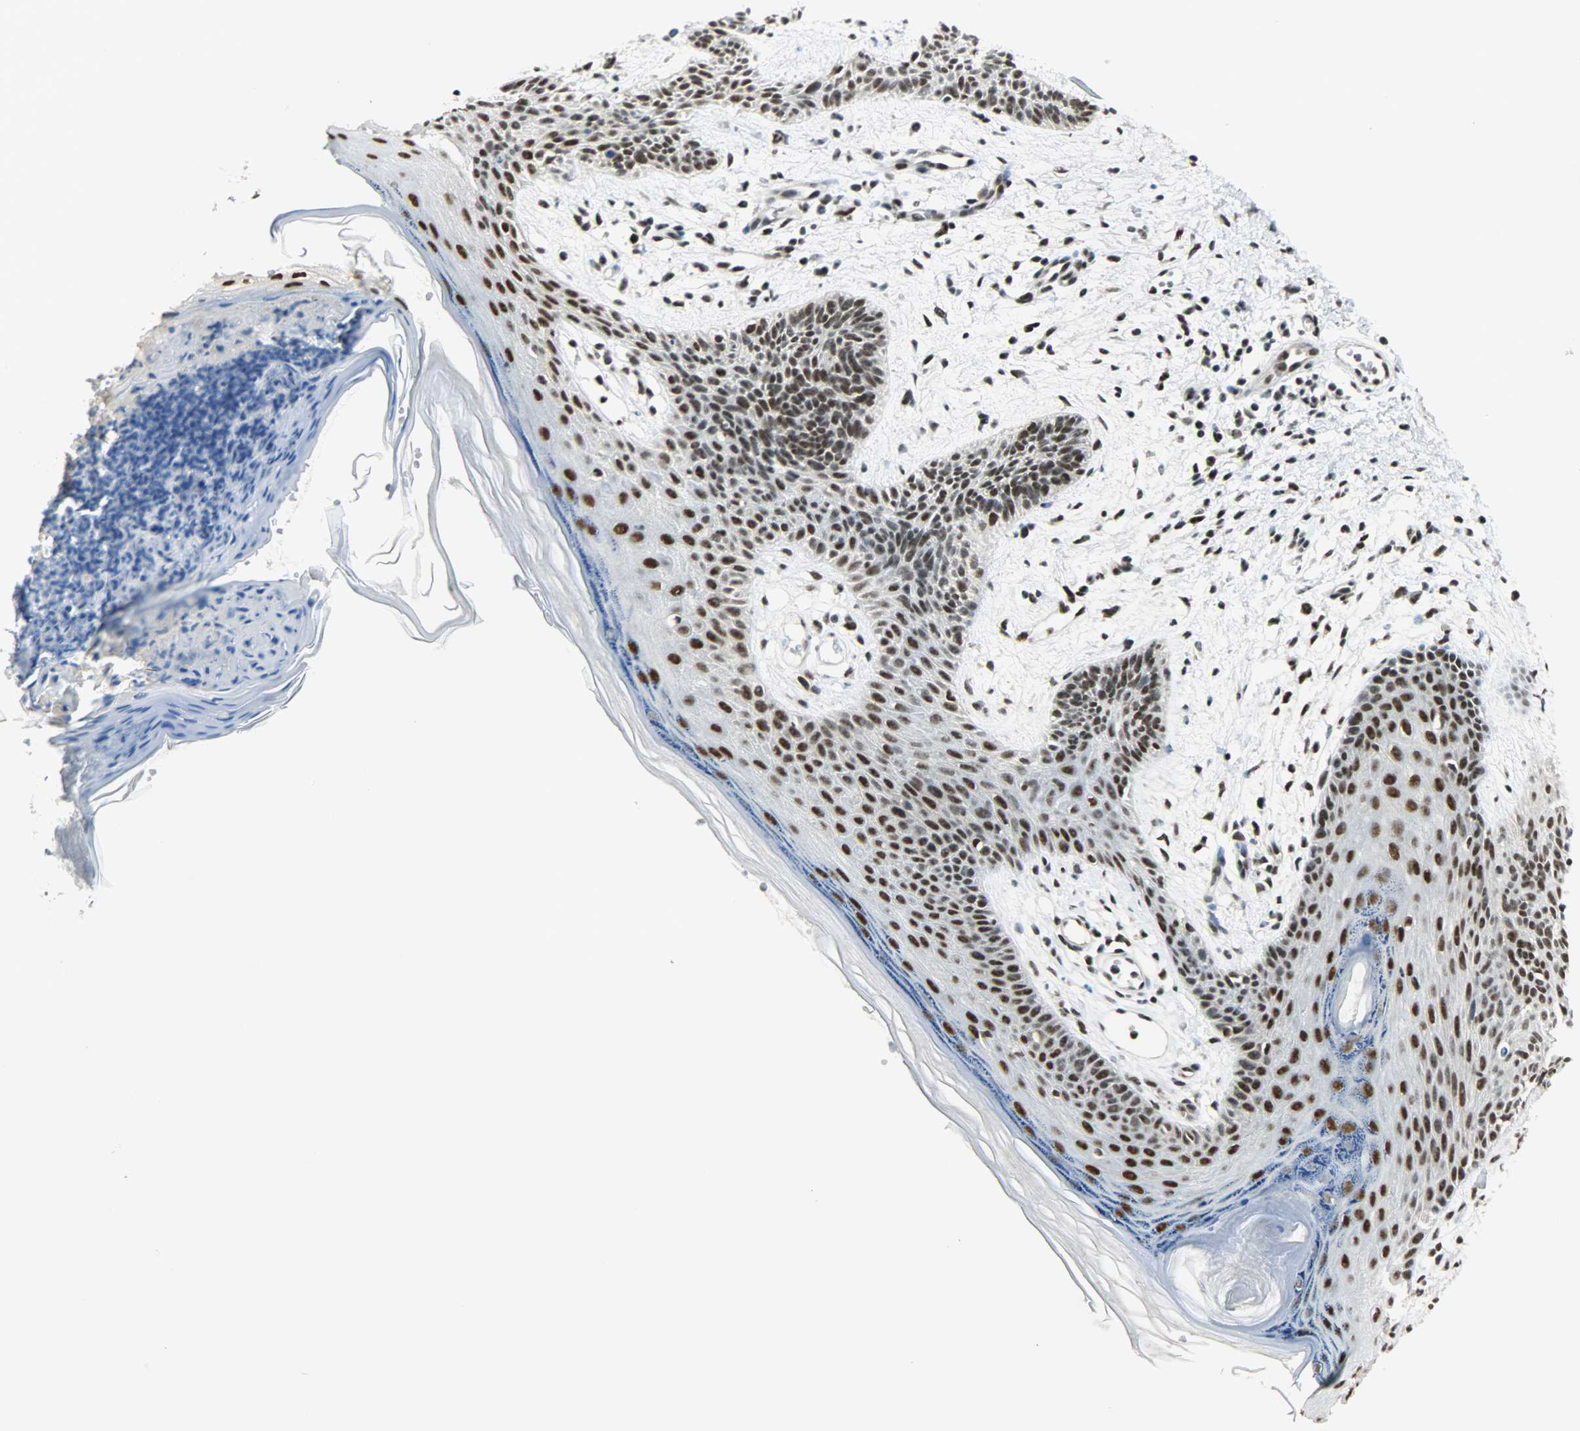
{"staining": {"intensity": "strong", "quantity": ">75%", "location": "nuclear"}, "tissue": "skin cancer", "cell_type": "Tumor cells", "image_type": "cancer", "snomed": [{"axis": "morphology", "description": "Normal tissue, NOS"}, {"axis": "morphology", "description": "Basal cell carcinoma"}, {"axis": "topography", "description": "Skin"}], "caption": "Protein staining displays strong nuclear expression in approximately >75% of tumor cells in skin cancer.", "gene": "SUGP1", "patient": {"sex": "female", "age": 69}}